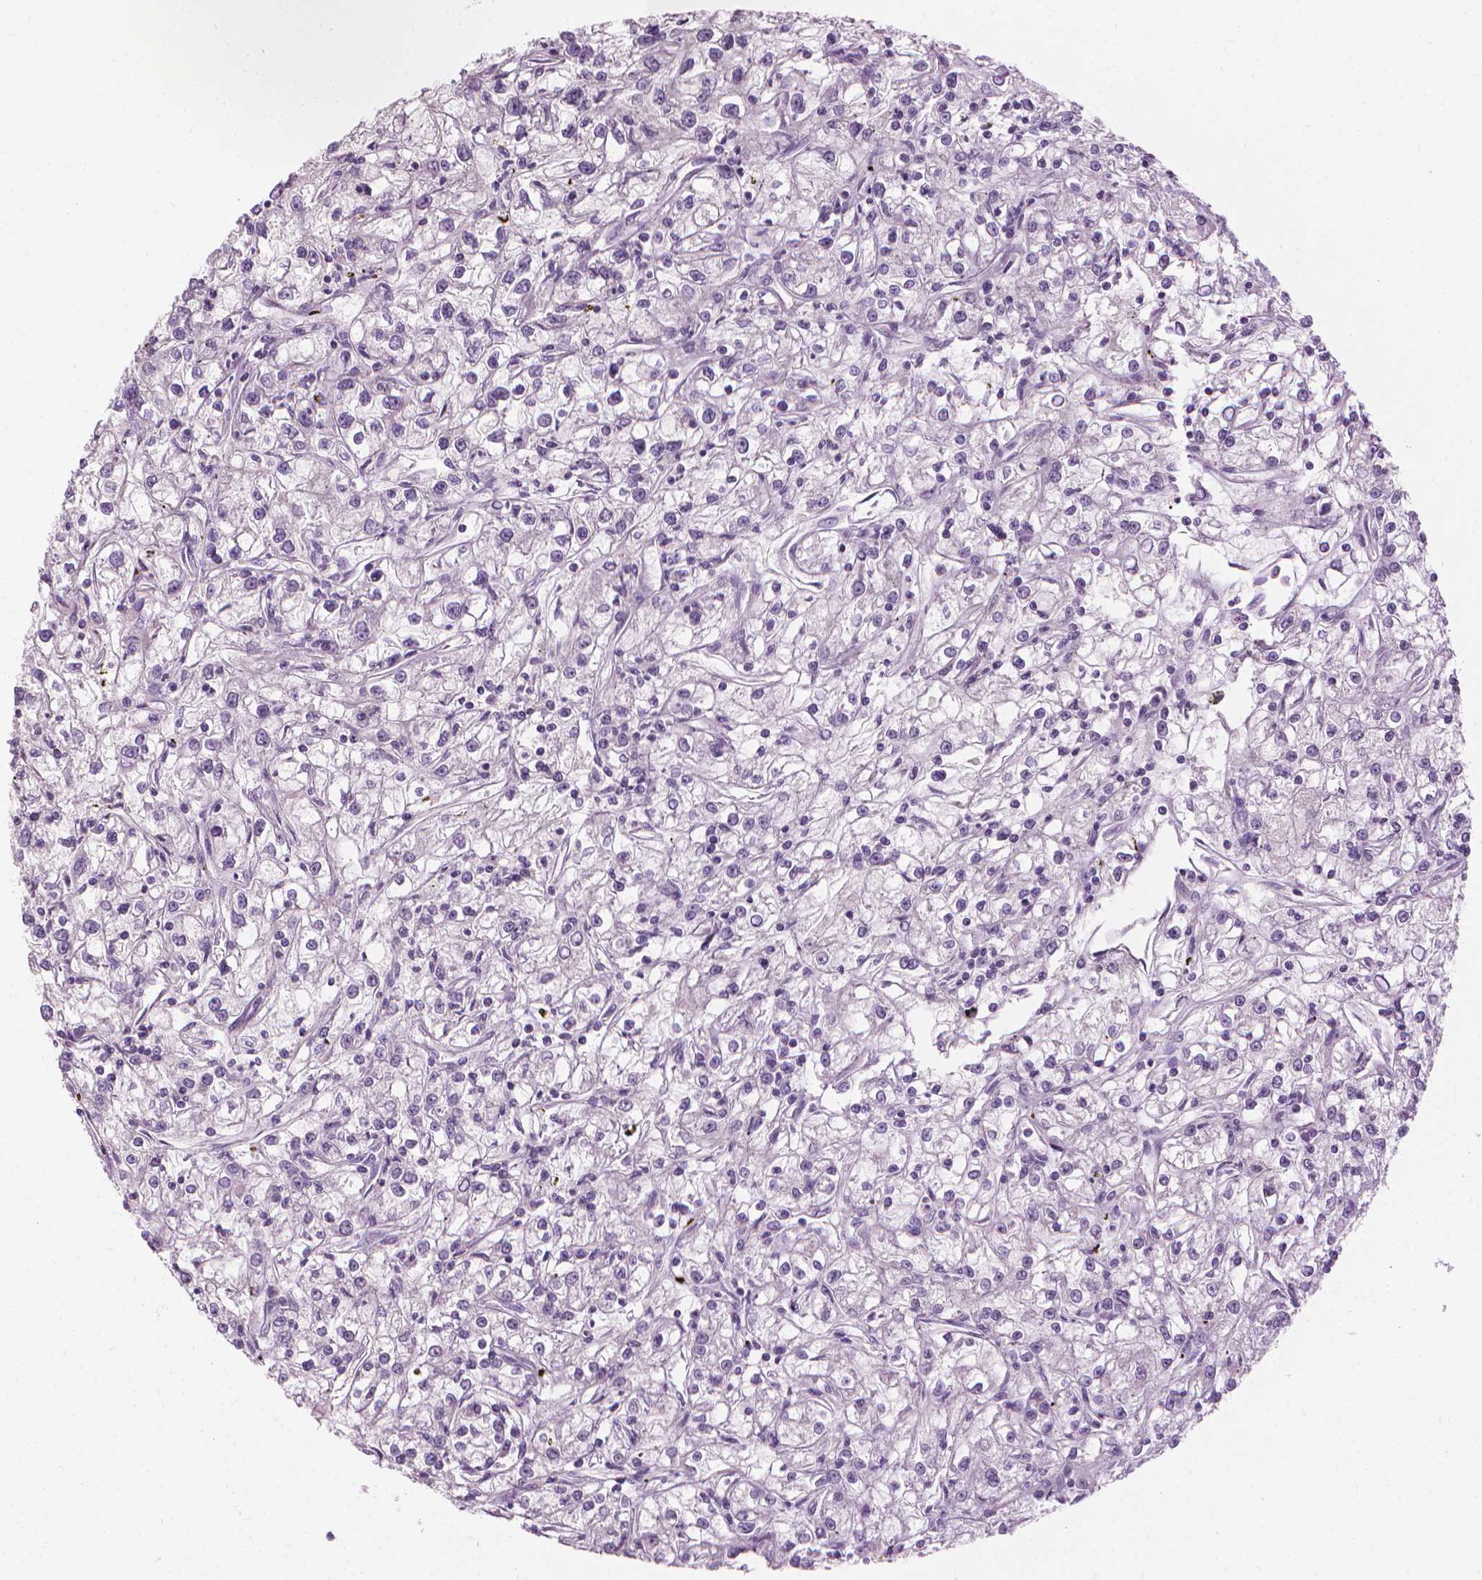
{"staining": {"intensity": "negative", "quantity": "none", "location": "none"}, "tissue": "renal cancer", "cell_type": "Tumor cells", "image_type": "cancer", "snomed": [{"axis": "morphology", "description": "Adenocarcinoma, NOS"}, {"axis": "topography", "description": "Kidney"}], "caption": "This is an immunohistochemistry histopathology image of human adenocarcinoma (renal). There is no staining in tumor cells.", "gene": "SAXO2", "patient": {"sex": "female", "age": 59}}